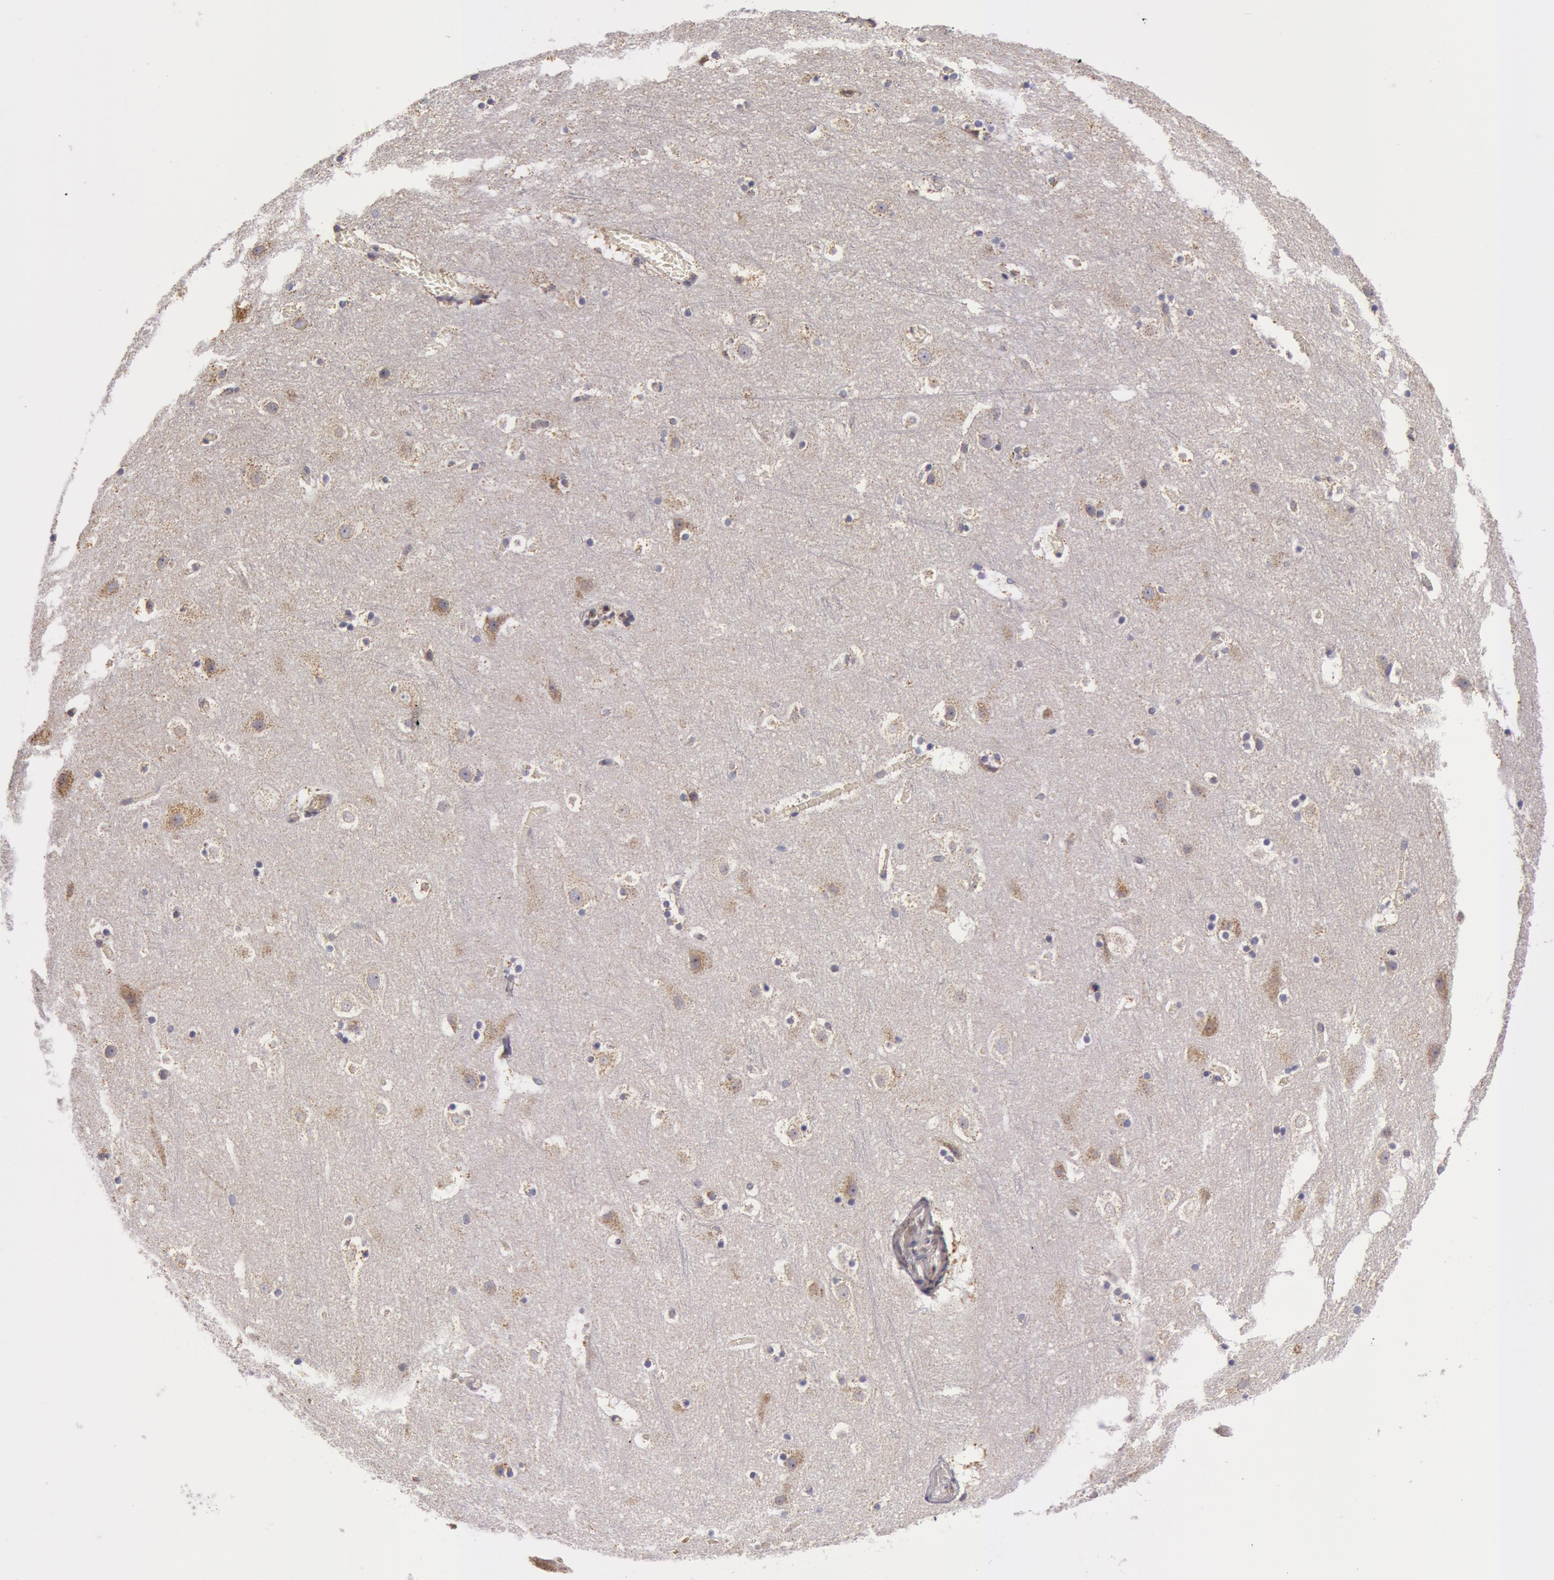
{"staining": {"intensity": "weak", "quantity": ">75%", "location": "cytoplasmic/membranous"}, "tissue": "cerebral cortex", "cell_type": "Endothelial cells", "image_type": "normal", "snomed": [{"axis": "morphology", "description": "Normal tissue, NOS"}, {"axis": "topography", "description": "Cerebral cortex"}], "caption": "The image shows staining of normal cerebral cortex, revealing weak cytoplasmic/membranous protein staining (brown color) within endothelial cells. The protein of interest is shown in brown color, while the nuclei are stained blue.", "gene": "KRT18", "patient": {"sex": "male", "age": 45}}